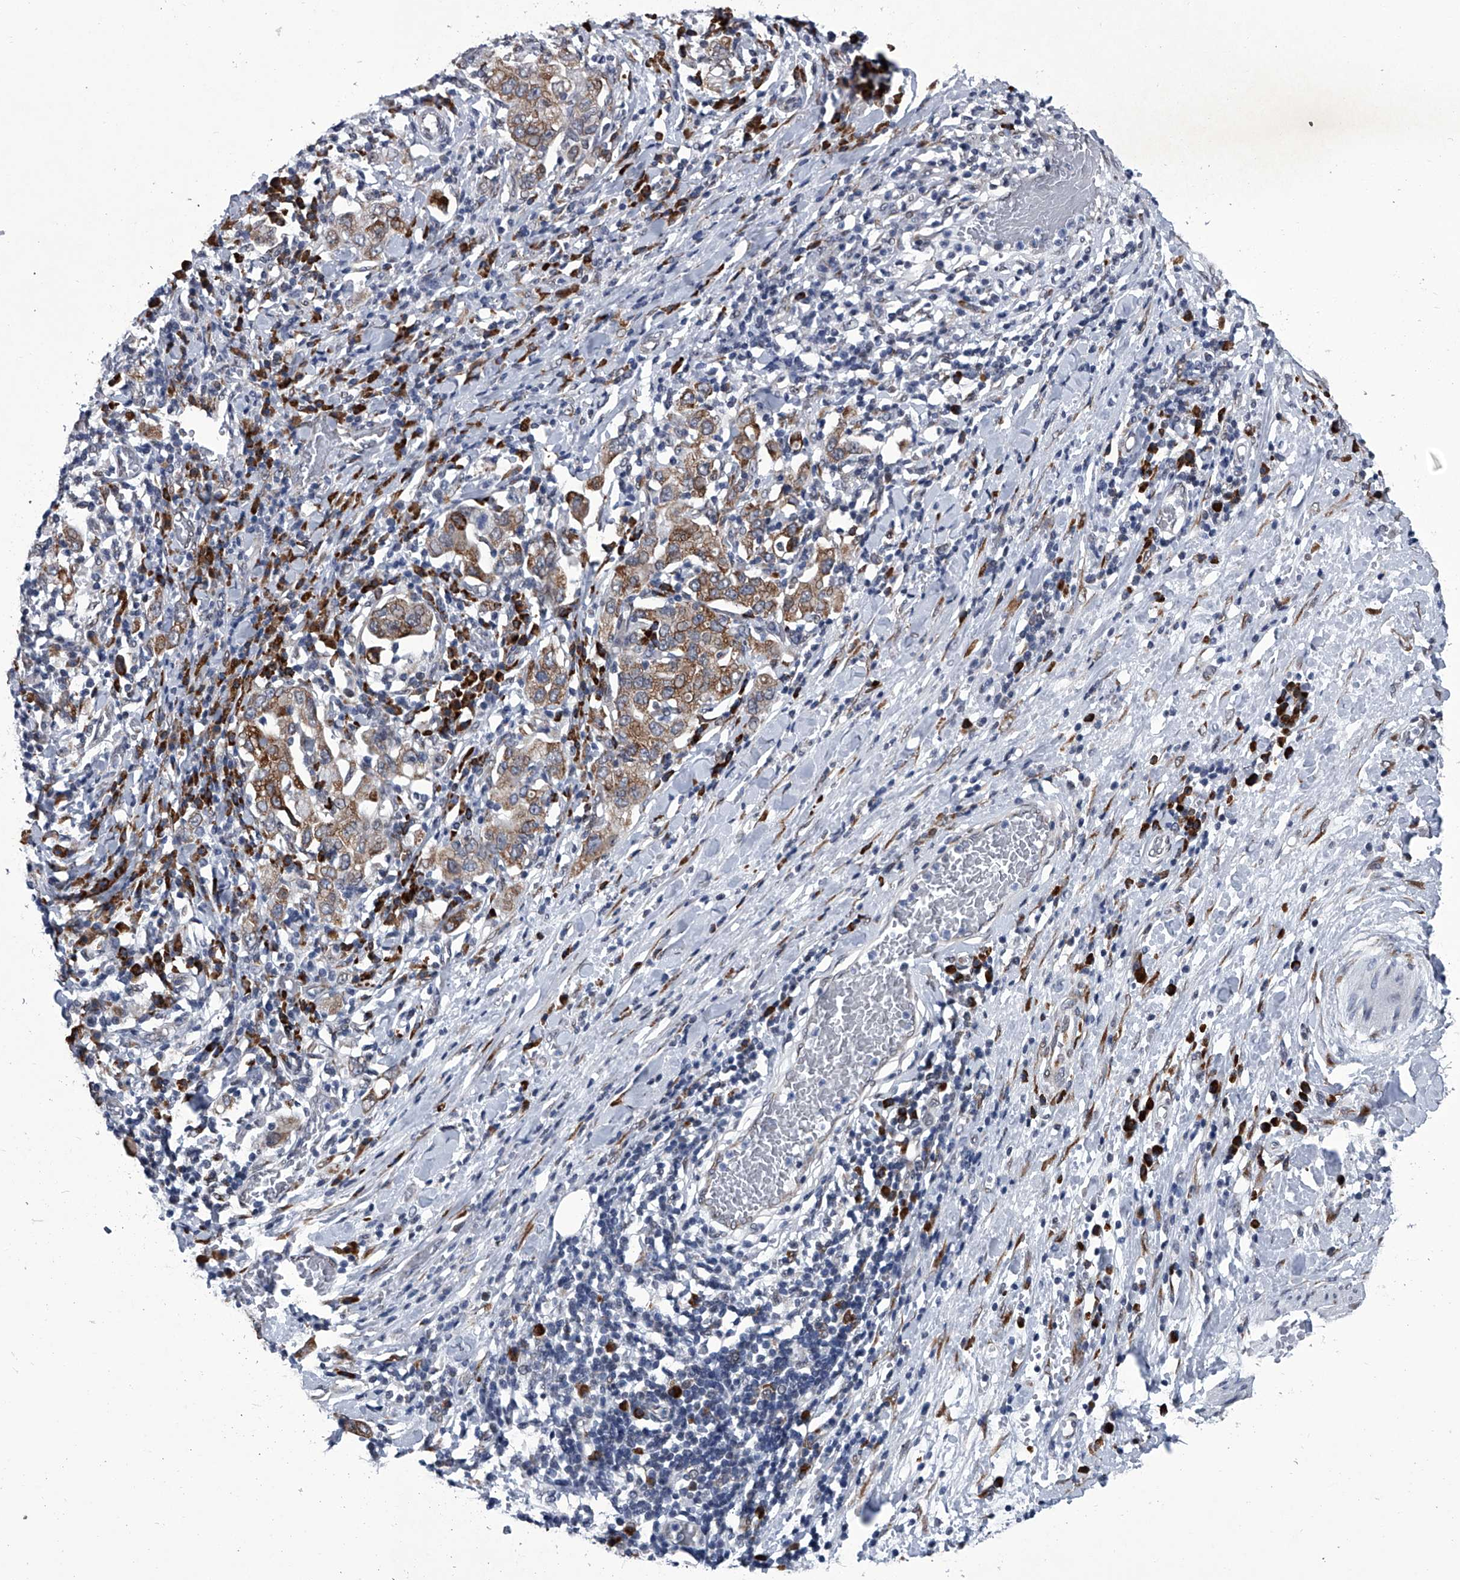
{"staining": {"intensity": "moderate", "quantity": "25%-75%", "location": "cytoplasmic/membranous"}, "tissue": "stomach cancer", "cell_type": "Tumor cells", "image_type": "cancer", "snomed": [{"axis": "morphology", "description": "Adenocarcinoma, NOS"}, {"axis": "topography", "description": "Stomach, upper"}], "caption": "Immunohistochemical staining of stomach cancer exhibits medium levels of moderate cytoplasmic/membranous staining in about 25%-75% of tumor cells.", "gene": "PPP2R5D", "patient": {"sex": "male", "age": 62}}